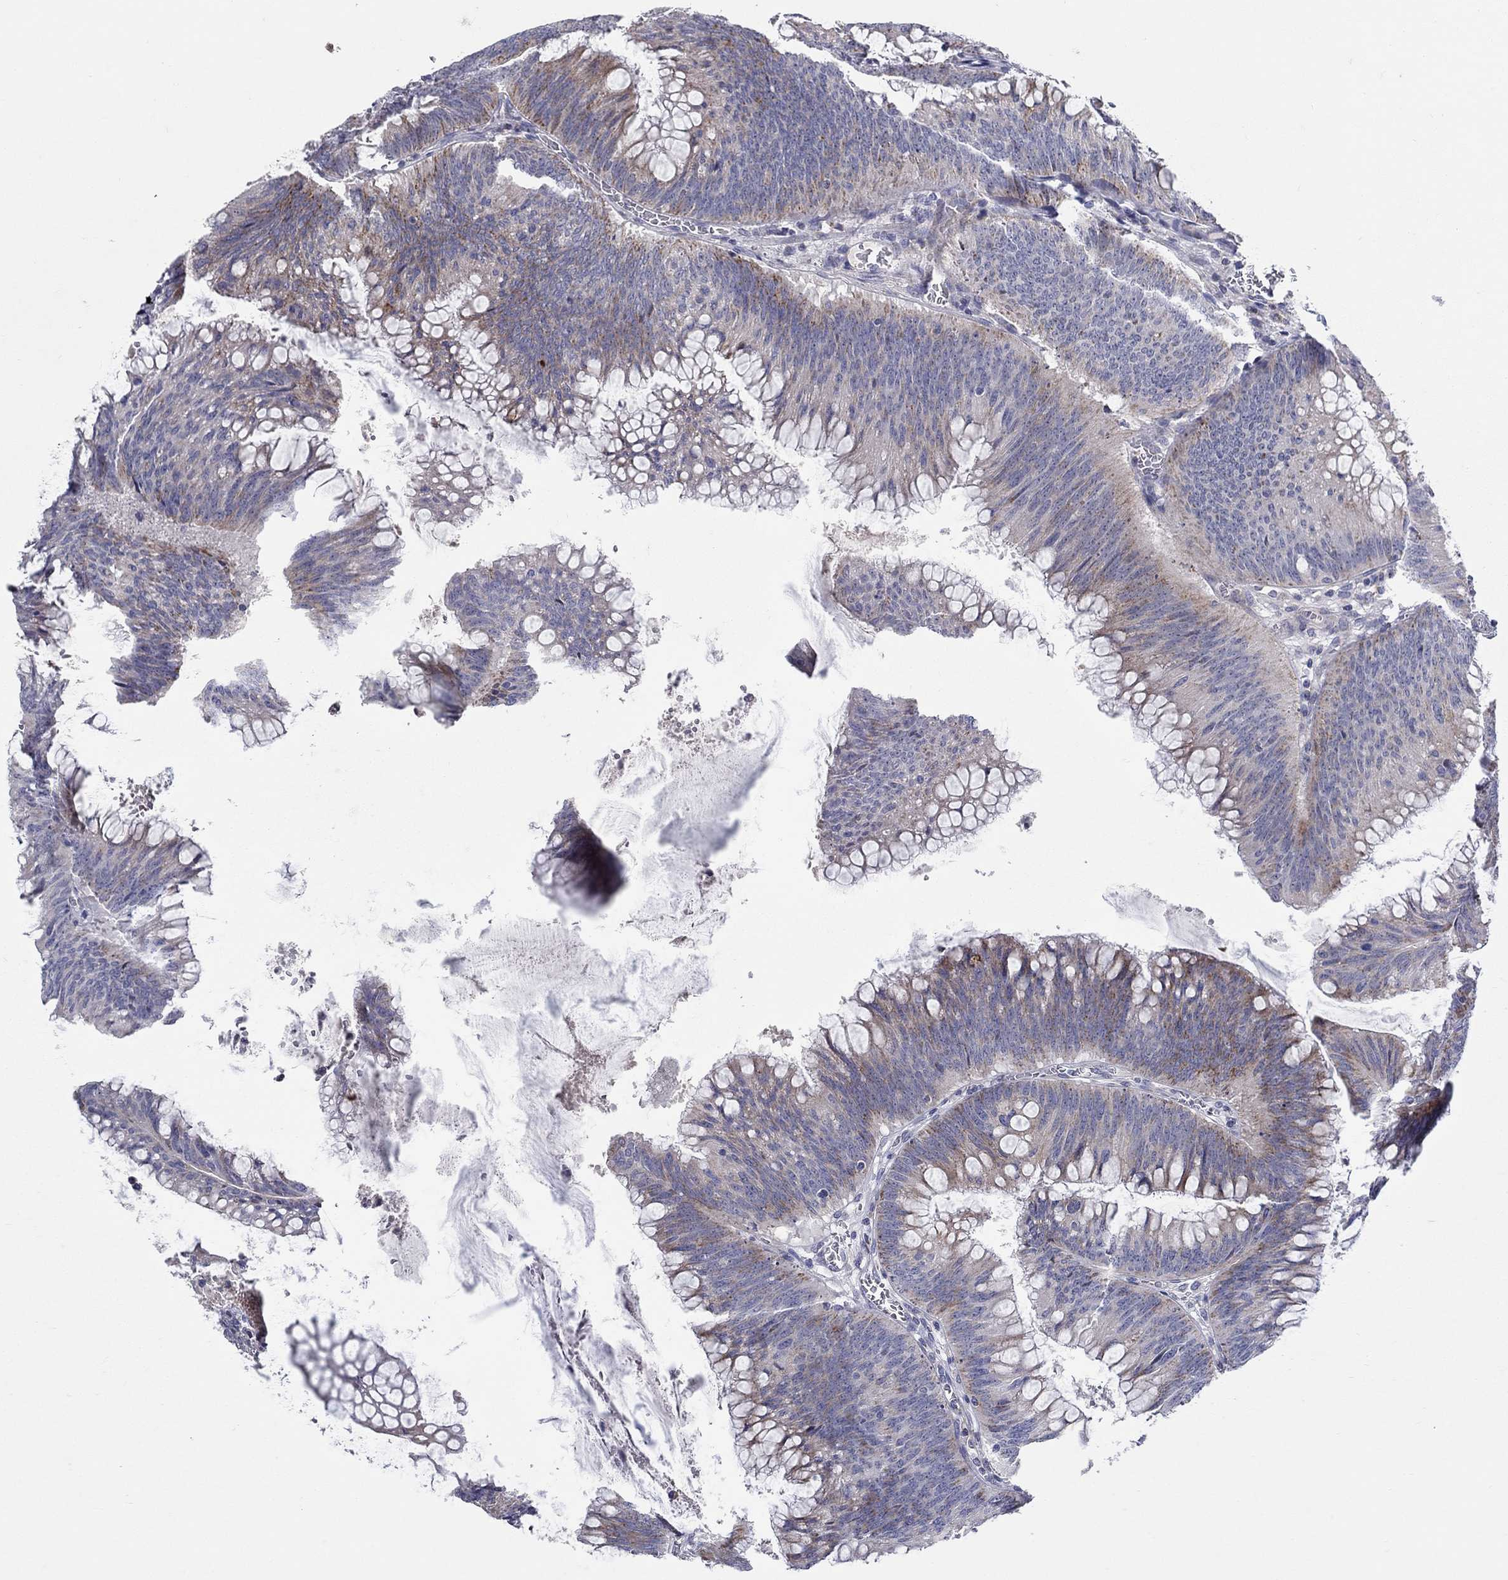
{"staining": {"intensity": "moderate", "quantity": "25%-75%", "location": "cytoplasmic/membranous"}, "tissue": "colorectal cancer", "cell_type": "Tumor cells", "image_type": "cancer", "snomed": [{"axis": "morphology", "description": "Adenocarcinoma, NOS"}, {"axis": "topography", "description": "Rectum"}], "caption": "IHC (DAB) staining of colorectal cancer (adenocarcinoma) shows moderate cytoplasmic/membranous protein staining in about 25%-75% of tumor cells.", "gene": "HMX2", "patient": {"sex": "female", "age": 72}}